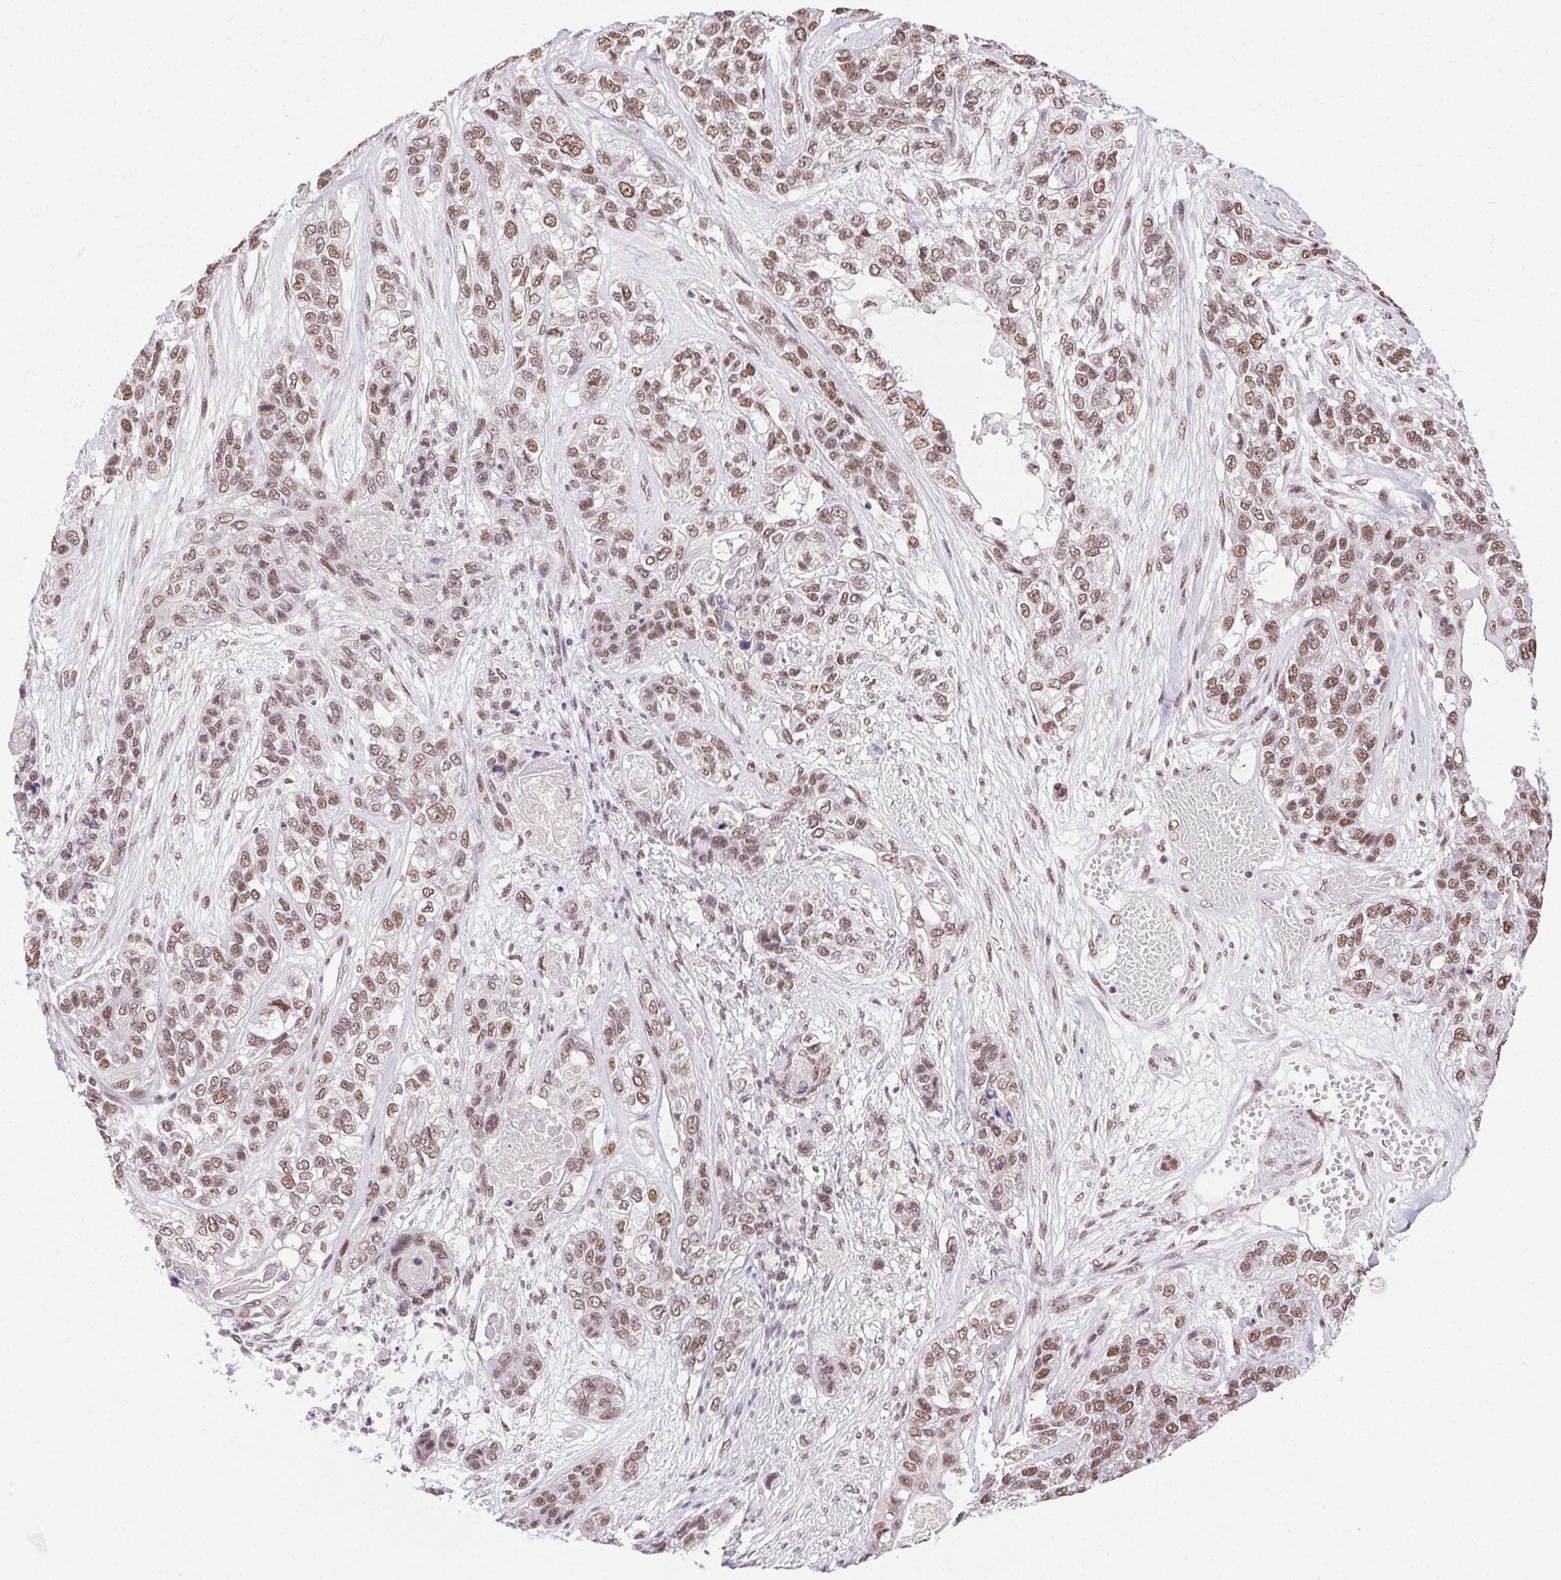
{"staining": {"intensity": "moderate", "quantity": ">75%", "location": "nuclear"}, "tissue": "lung cancer", "cell_type": "Tumor cells", "image_type": "cancer", "snomed": [{"axis": "morphology", "description": "Squamous cell carcinoma, NOS"}, {"axis": "topography", "description": "Lung"}], "caption": "Lung cancer (squamous cell carcinoma) was stained to show a protein in brown. There is medium levels of moderate nuclear positivity in about >75% of tumor cells.", "gene": "TRA2B", "patient": {"sex": "female", "age": 70}}